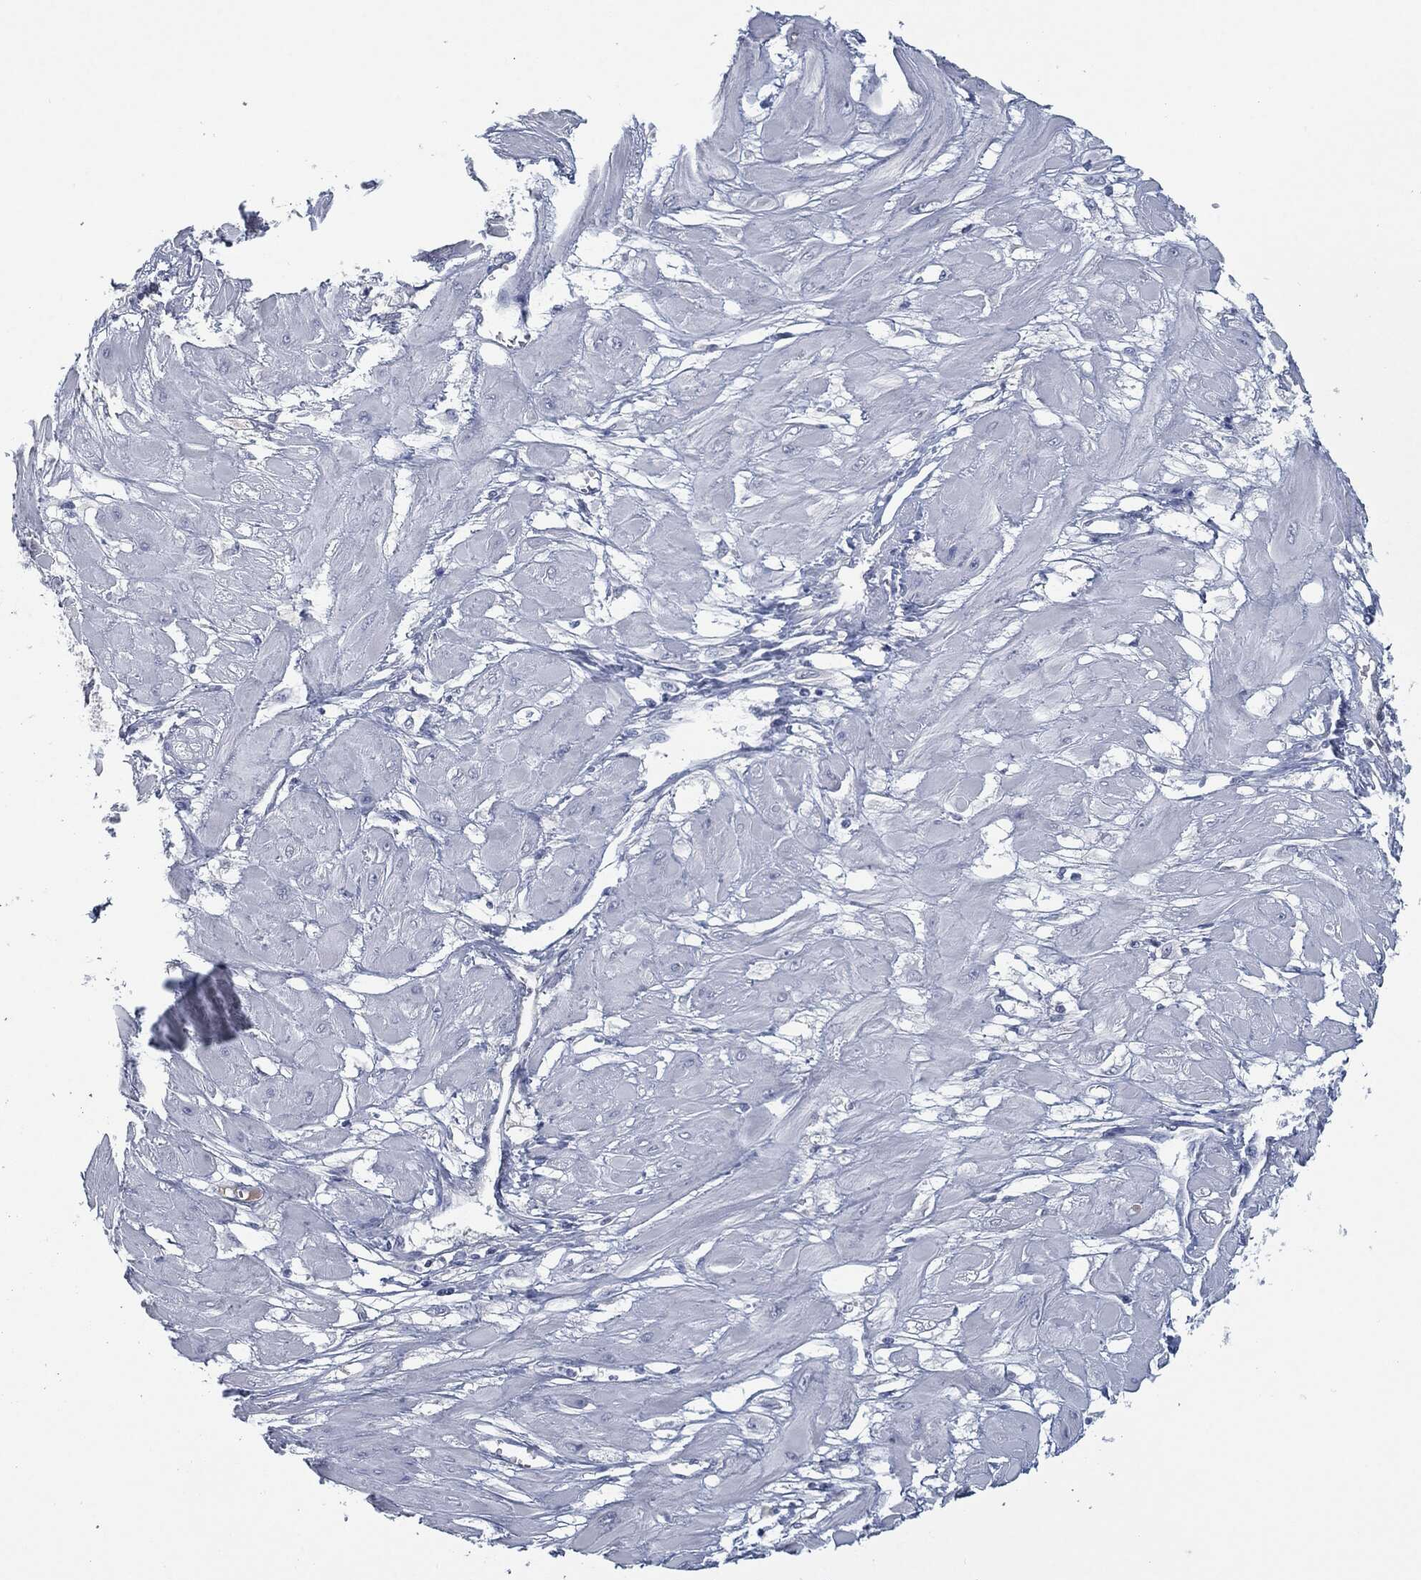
{"staining": {"intensity": "negative", "quantity": "none", "location": "none"}, "tissue": "cervical cancer", "cell_type": "Tumor cells", "image_type": "cancer", "snomed": [{"axis": "morphology", "description": "Squamous cell carcinoma, NOS"}, {"axis": "topography", "description": "Cervix"}], "caption": "Tumor cells are negative for brown protein staining in cervical cancer. The staining is performed using DAB brown chromogen with nuclei counter-stained in using hematoxylin.", "gene": "MST1", "patient": {"sex": "female", "age": 34}}